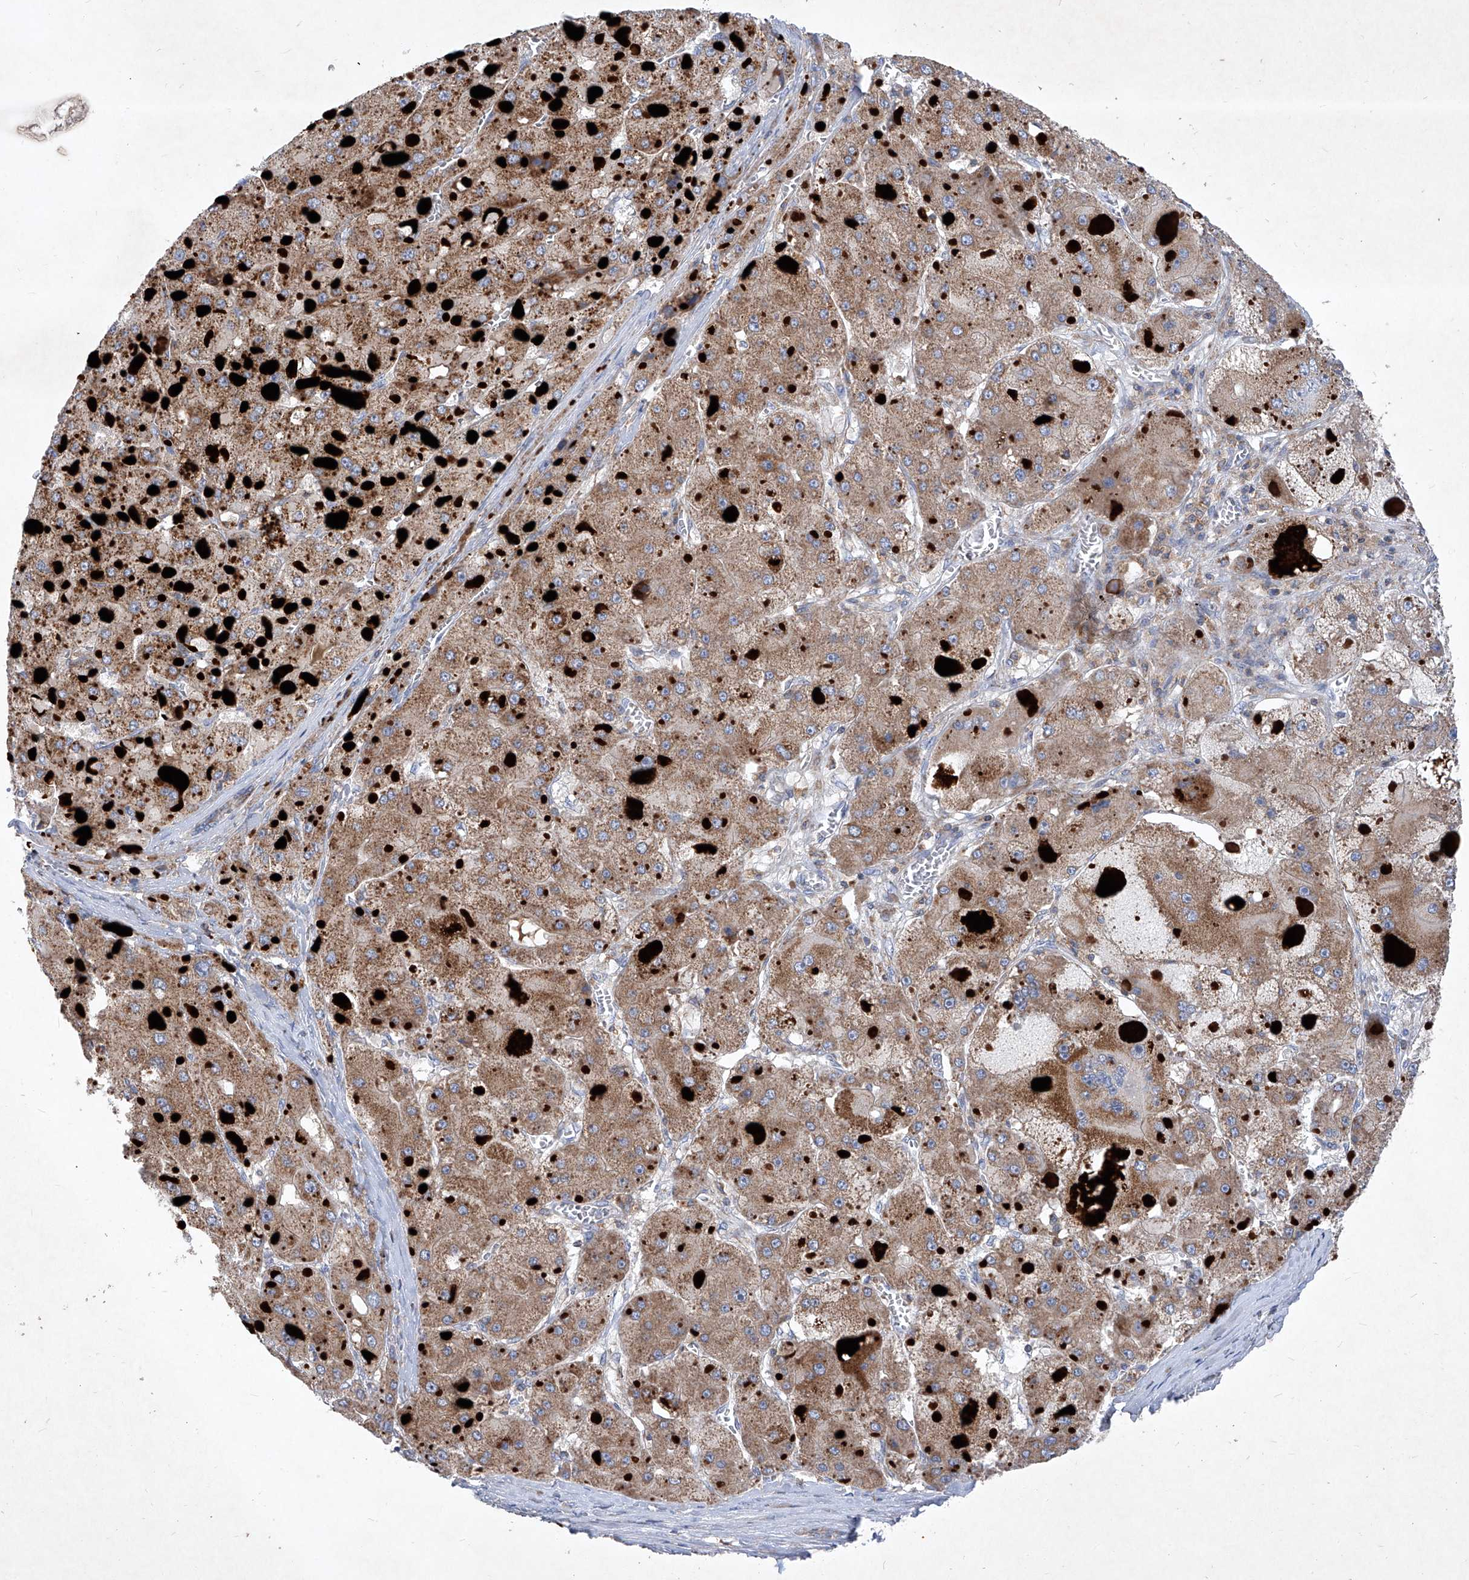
{"staining": {"intensity": "moderate", "quantity": ">75%", "location": "cytoplasmic/membranous"}, "tissue": "liver cancer", "cell_type": "Tumor cells", "image_type": "cancer", "snomed": [{"axis": "morphology", "description": "Carcinoma, Hepatocellular, NOS"}, {"axis": "topography", "description": "Liver"}], "caption": "A photomicrograph of human liver cancer (hepatocellular carcinoma) stained for a protein reveals moderate cytoplasmic/membranous brown staining in tumor cells. The staining was performed using DAB to visualize the protein expression in brown, while the nuclei were stained in blue with hematoxylin (Magnification: 20x).", "gene": "EPHA8", "patient": {"sex": "female", "age": 73}}